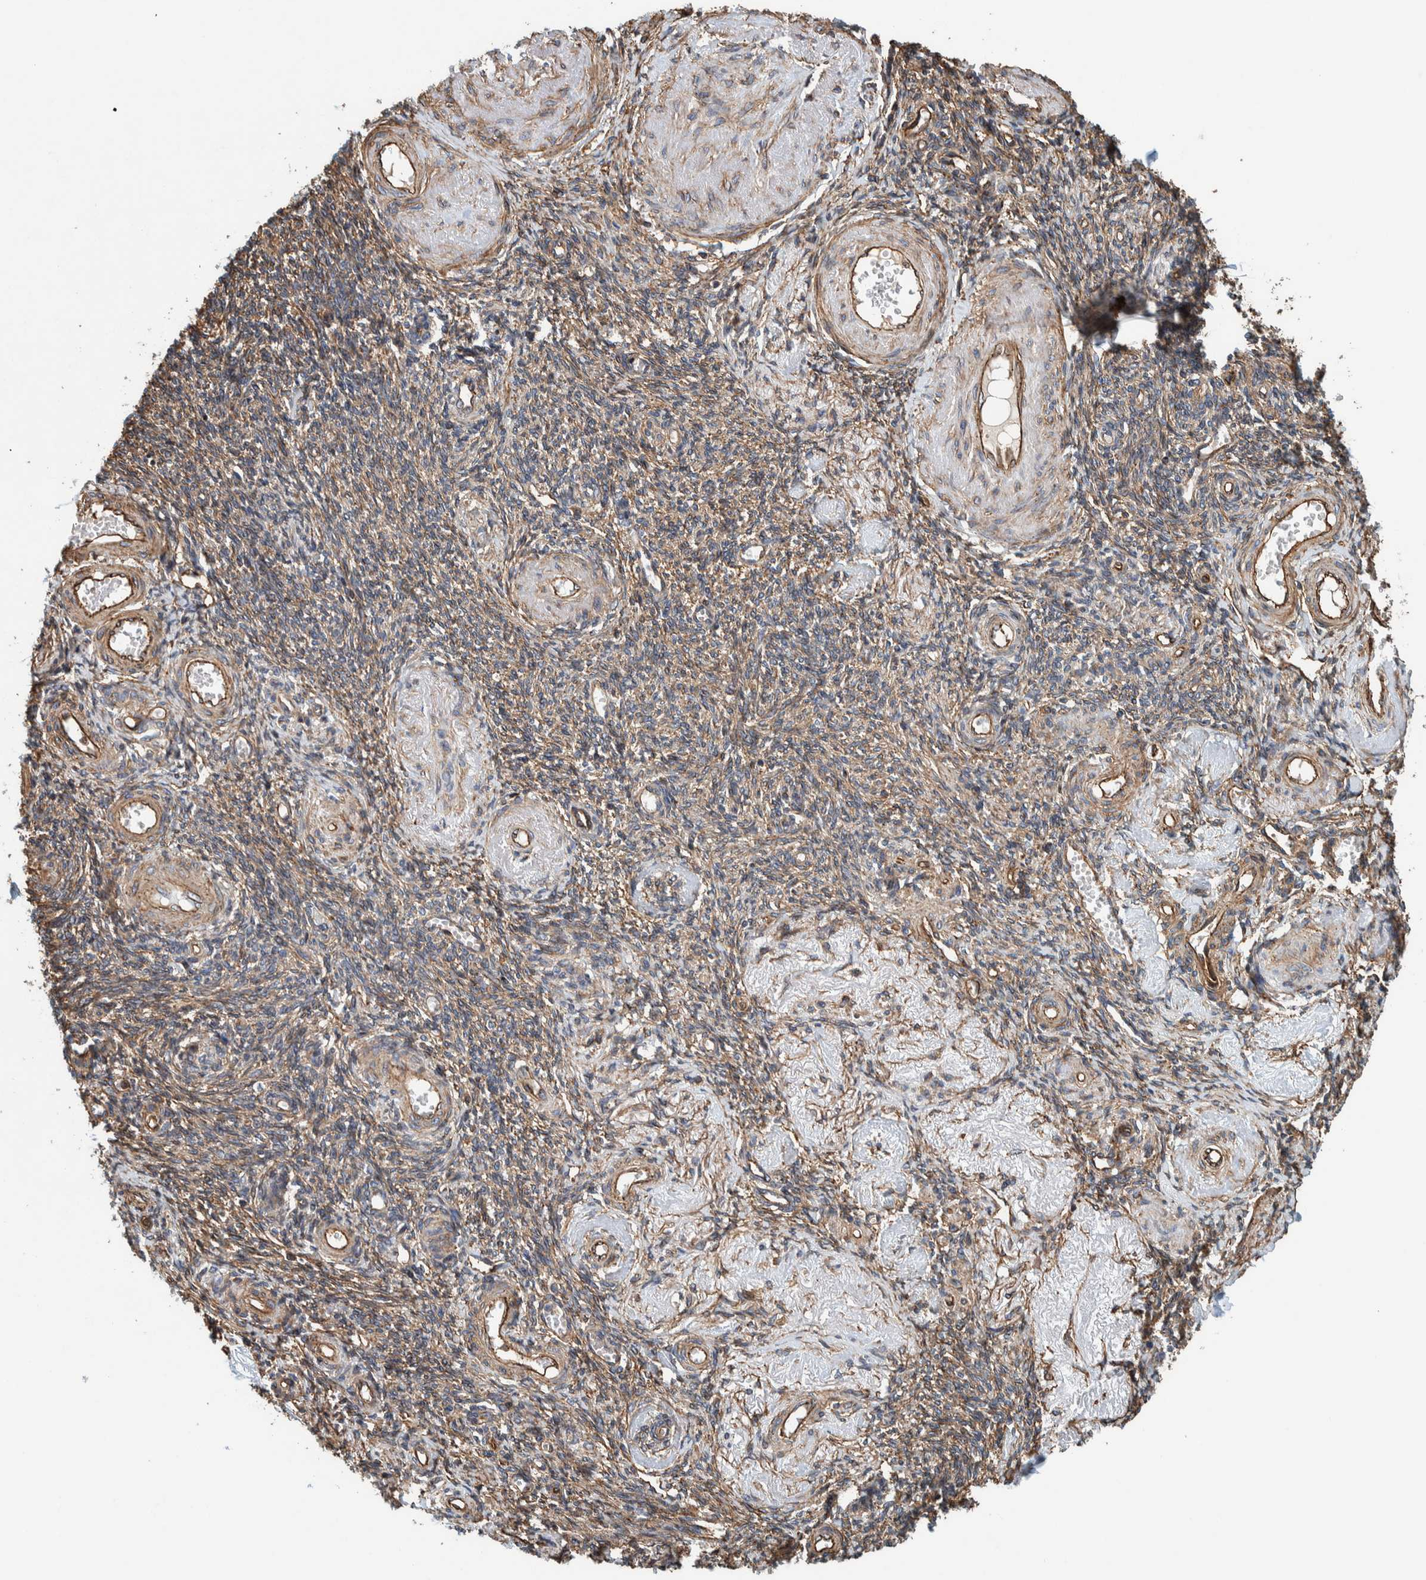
{"staining": {"intensity": "strong", "quantity": ">75%", "location": "cytoplasmic/membranous"}, "tissue": "adipose tissue", "cell_type": "Adipocytes", "image_type": "normal", "snomed": [{"axis": "morphology", "description": "Normal tissue, NOS"}, {"axis": "topography", "description": "Vascular tissue"}, {"axis": "topography", "description": "Fallopian tube"}, {"axis": "topography", "description": "Ovary"}], "caption": "Immunohistochemistry (DAB) staining of unremarkable adipose tissue demonstrates strong cytoplasmic/membranous protein staining in approximately >75% of adipocytes. (IHC, brightfield microscopy, high magnification).", "gene": "PKD1L1", "patient": {"sex": "female", "age": 67}}